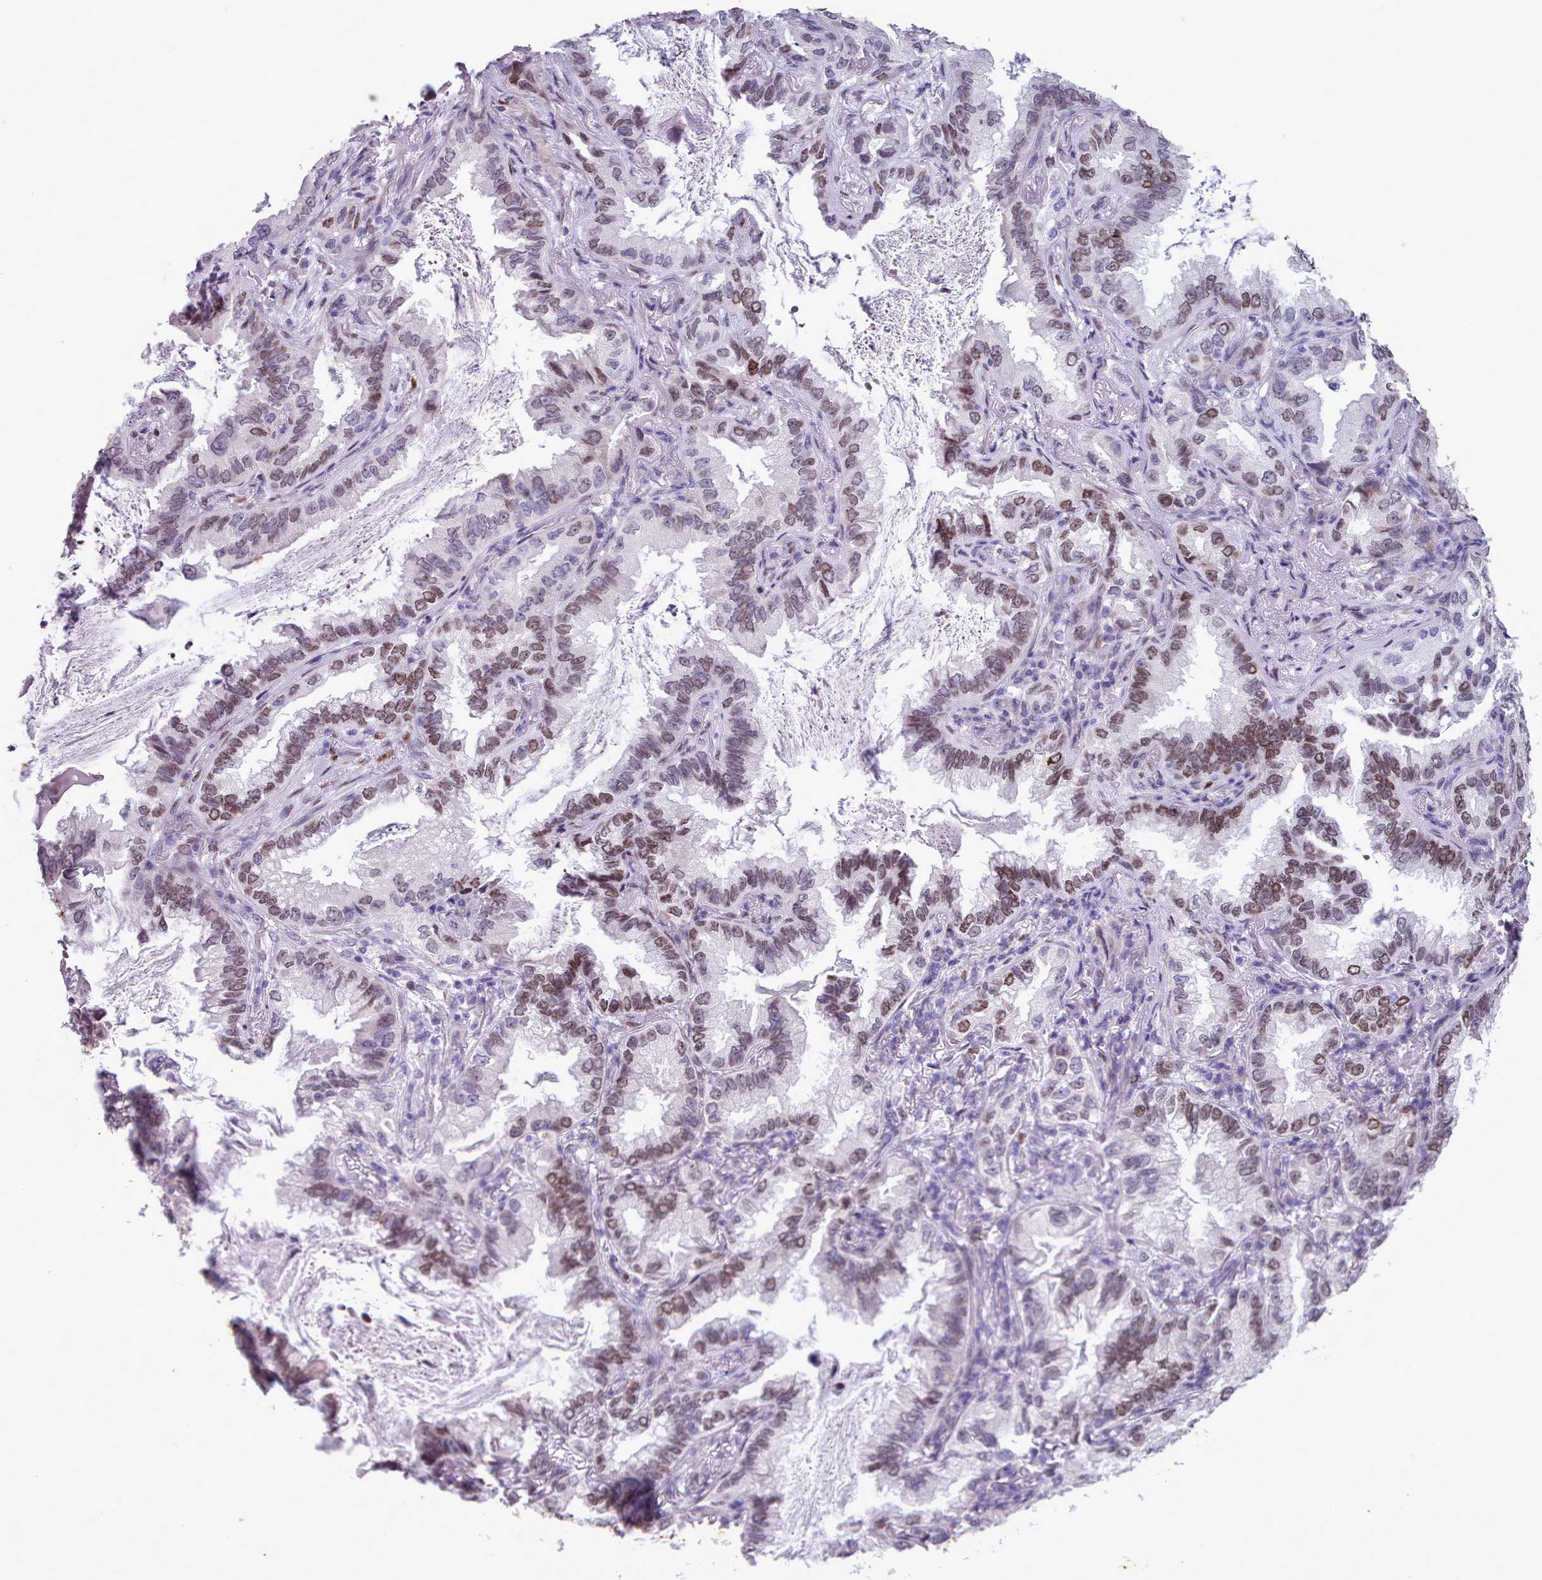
{"staining": {"intensity": "moderate", "quantity": "25%-75%", "location": "nuclear"}, "tissue": "lung cancer", "cell_type": "Tumor cells", "image_type": "cancer", "snomed": [{"axis": "morphology", "description": "Adenocarcinoma, NOS"}, {"axis": "topography", "description": "Lung"}], "caption": "Human lung cancer stained for a protein (brown) demonstrates moderate nuclear positive staining in approximately 25%-75% of tumor cells.", "gene": "KCNT2", "patient": {"sex": "female", "age": 69}}